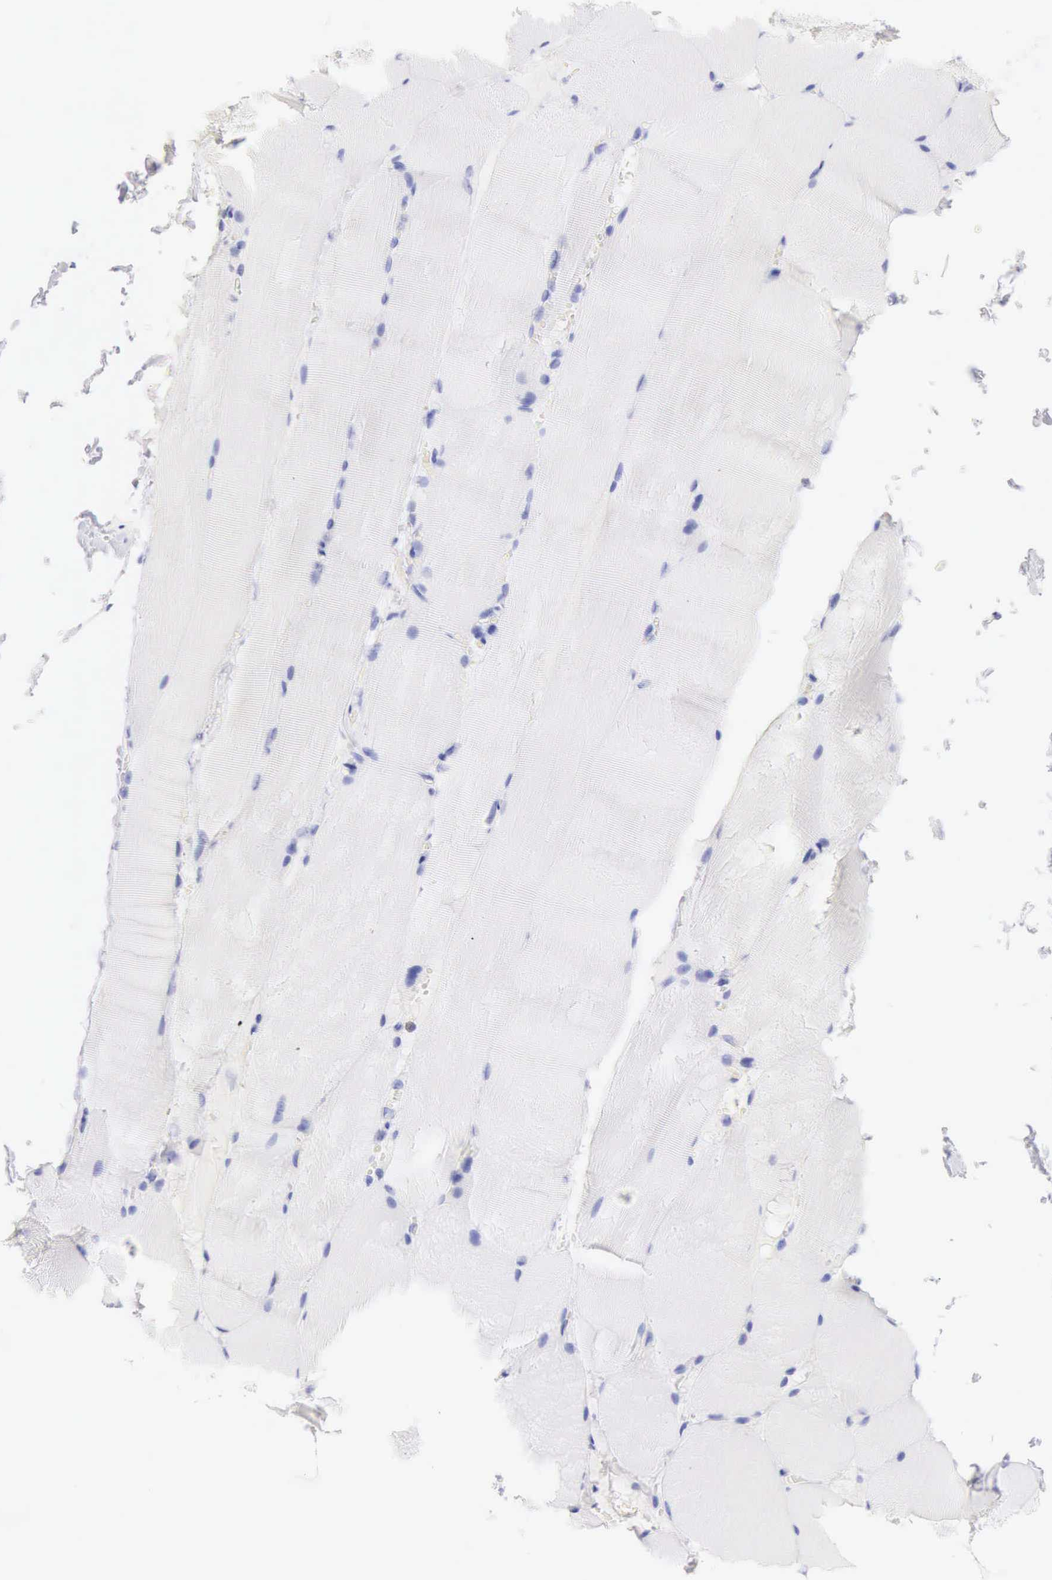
{"staining": {"intensity": "negative", "quantity": "none", "location": "none"}, "tissue": "skeletal muscle", "cell_type": "Myocytes", "image_type": "normal", "snomed": [{"axis": "morphology", "description": "Normal tissue, NOS"}, {"axis": "topography", "description": "Skeletal muscle"}], "caption": "This is an immunohistochemistry photomicrograph of normal skeletal muscle. There is no positivity in myocytes.", "gene": "CDKN2A", "patient": {"sex": "male", "age": 71}}